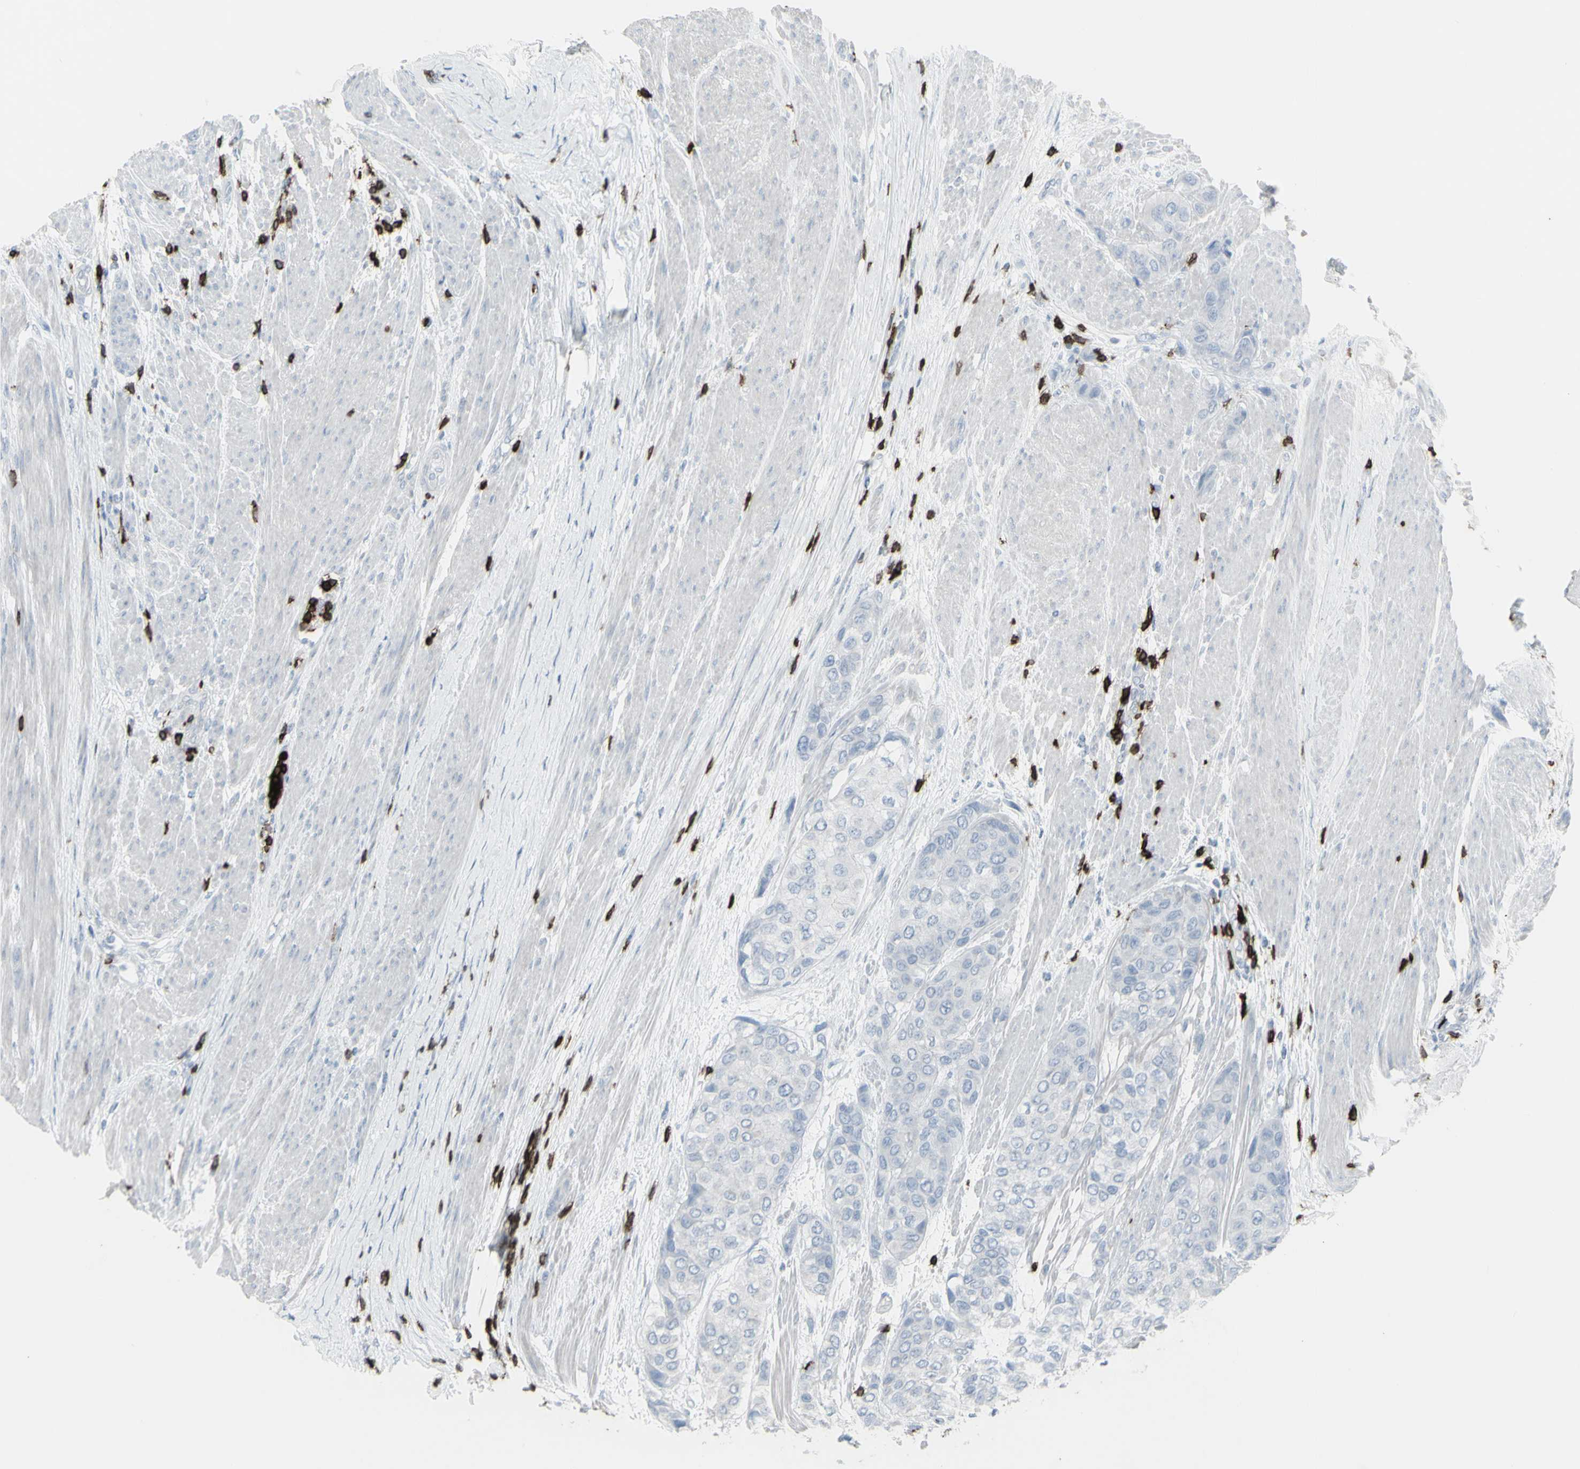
{"staining": {"intensity": "negative", "quantity": "none", "location": "none"}, "tissue": "urothelial cancer", "cell_type": "Tumor cells", "image_type": "cancer", "snomed": [{"axis": "morphology", "description": "Urothelial carcinoma, High grade"}, {"axis": "topography", "description": "Urinary bladder"}], "caption": "A micrograph of human high-grade urothelial carcinoma is negative for staining in tumor cells. Nuclei are stained in blue.", "gene": "CD247", "patient": {"sex": "female", "age": 56}}